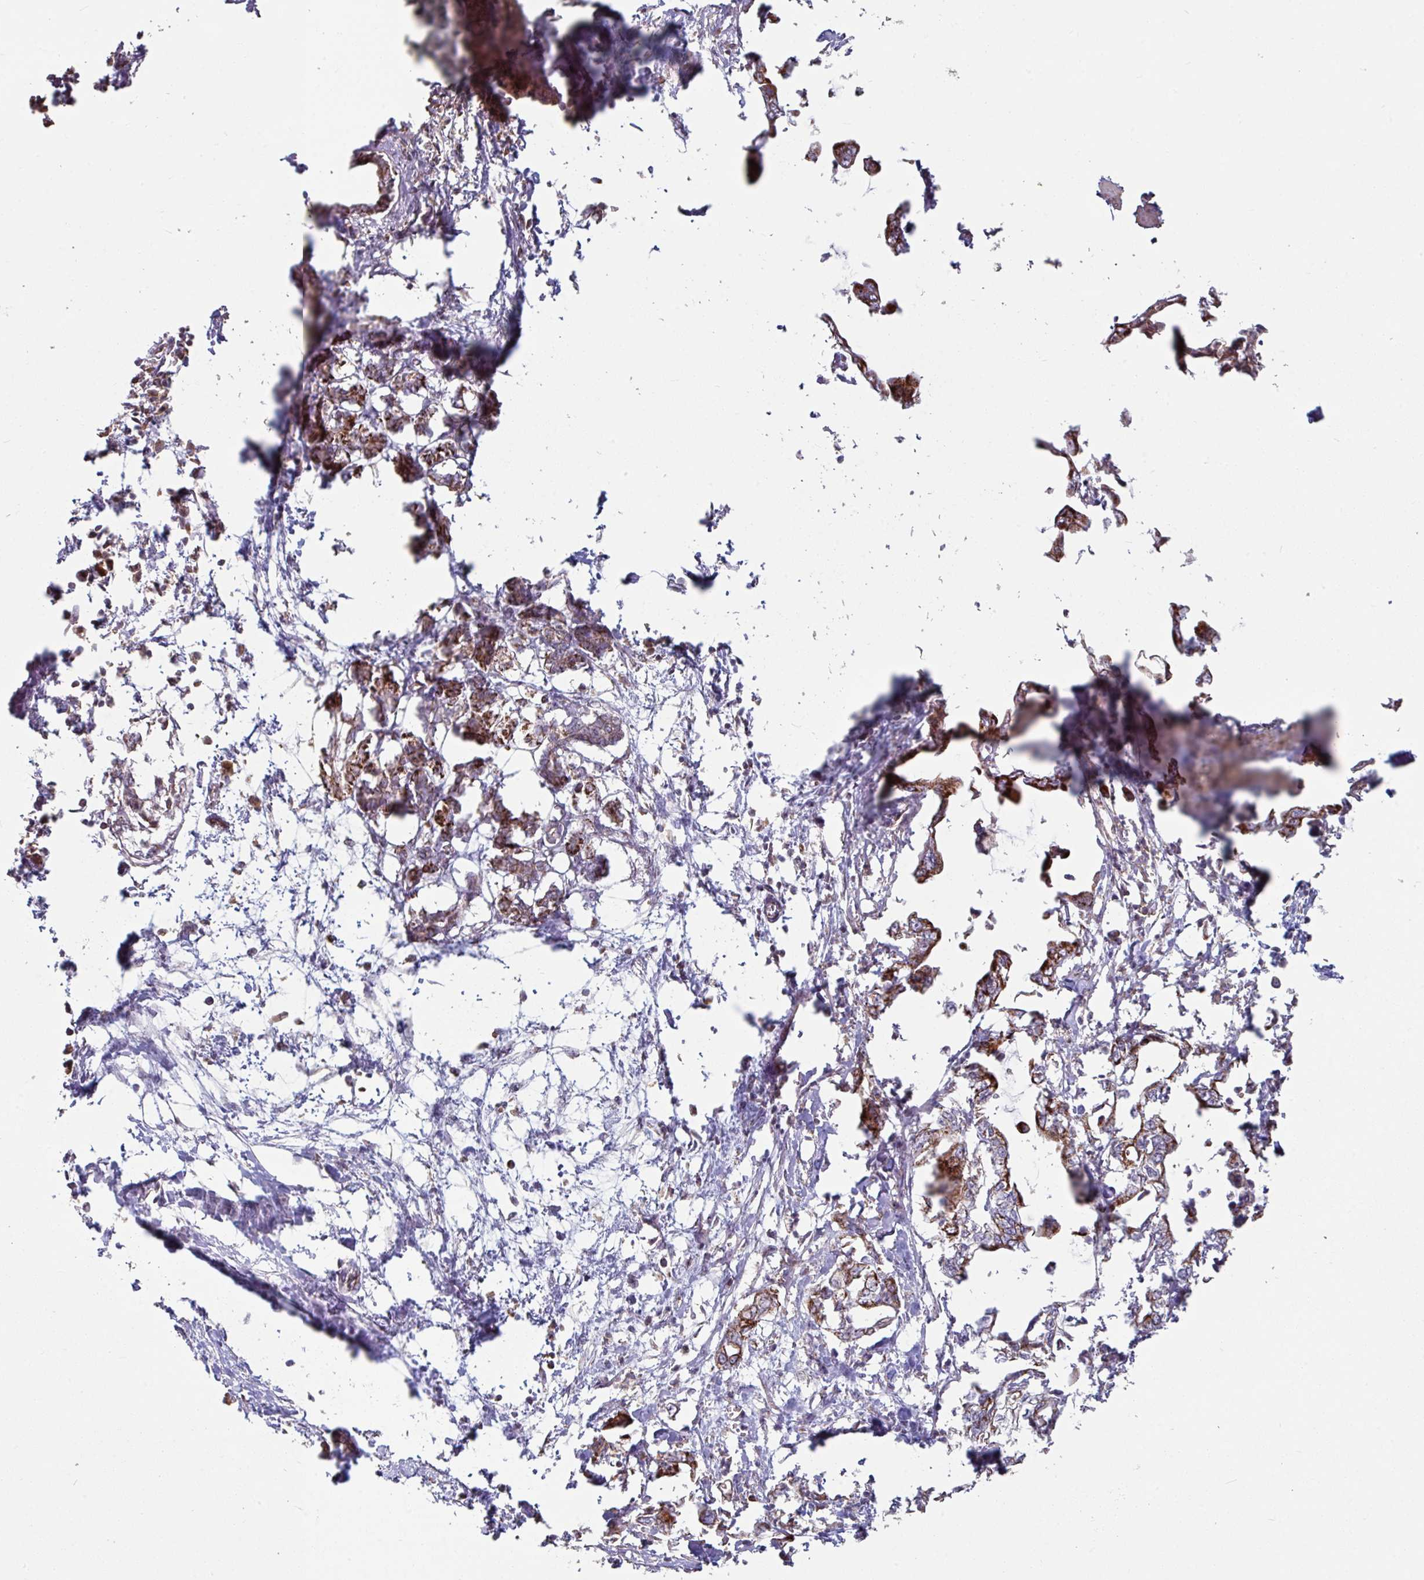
{"staining": {"intensity": "strong", "quantity": ">75%", "location": "cytoplasmic/membranous"}, "tissue": "pancreatic cancer", "cell_type": "Tumor cells", "image_type": "cancer", "snomed": [{"axis": "morphology", "description": "Adenocarcinoma, NOS"}, {"axis": "topography", "description": "Pancreas"}], "caption": "Immunohistochemistry (IHC) (DAB (3,3'-diaminobenzidine)) staining of pancreatic cancer demonstrates strong cytoplasmic/membranous protein staining in approximately >75% of tumor cells. Immunohistochemistry (IHC) stains the protein in brown and the nuclei are stained blue.", "gene": "OR2D3", "patient": {"sex": "male", "age": 61}}